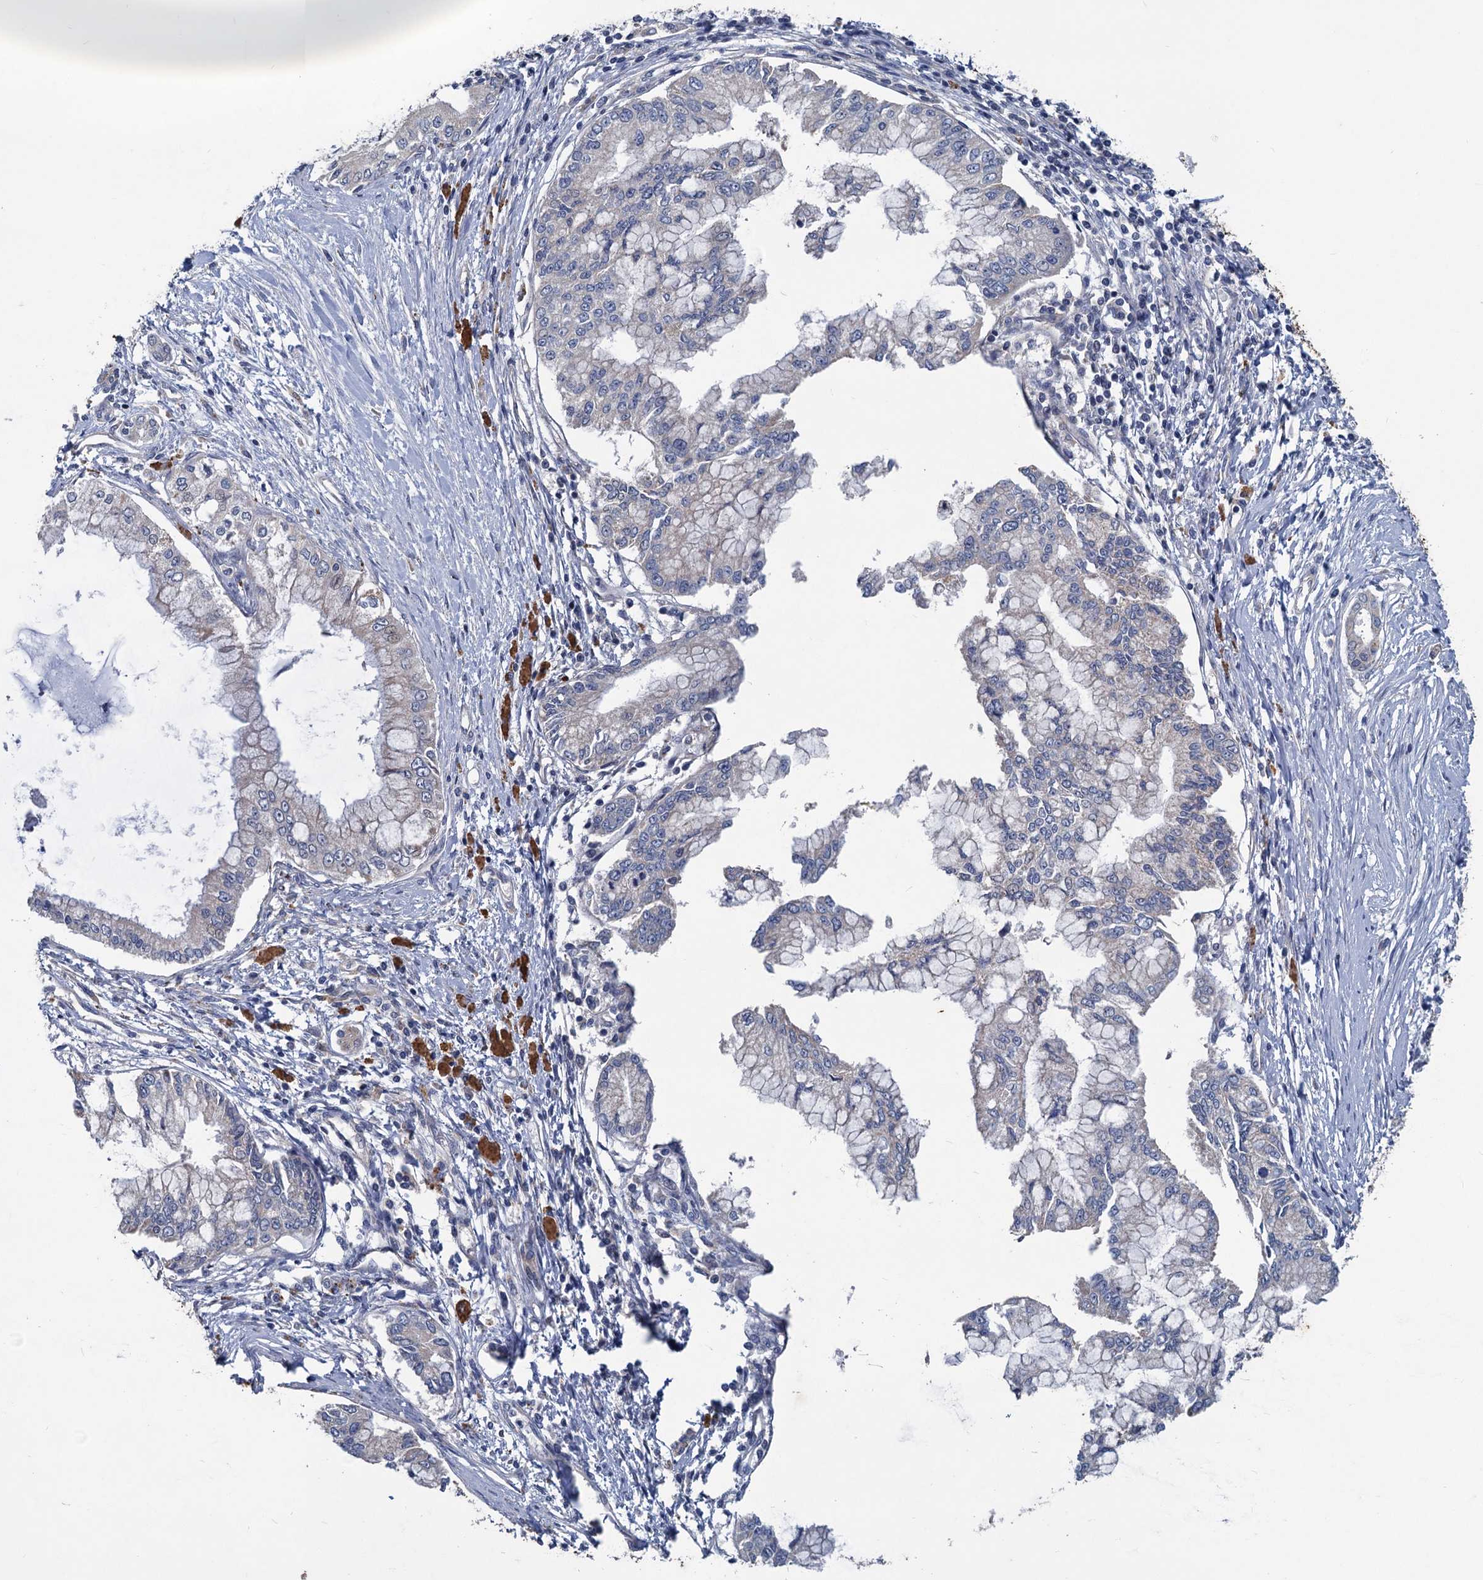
{"staining": {"intensity": "negative", "quantity": "none", "location": "none"}, "tissue": "pancreatic cancer", "cell_type": "Tumor cells", "image_type": "cancer", "snomed": [{"axis": "morphology", "description": "Adenocarcinoma, NOS"}, {"axis": "topography", "description": "Pancreas"}], "caption": "There is no significant staining in tumor cells of pancreatic cancer.", "gene": "SLC2A7", "patient": {"sex": "male", "age": 46}}